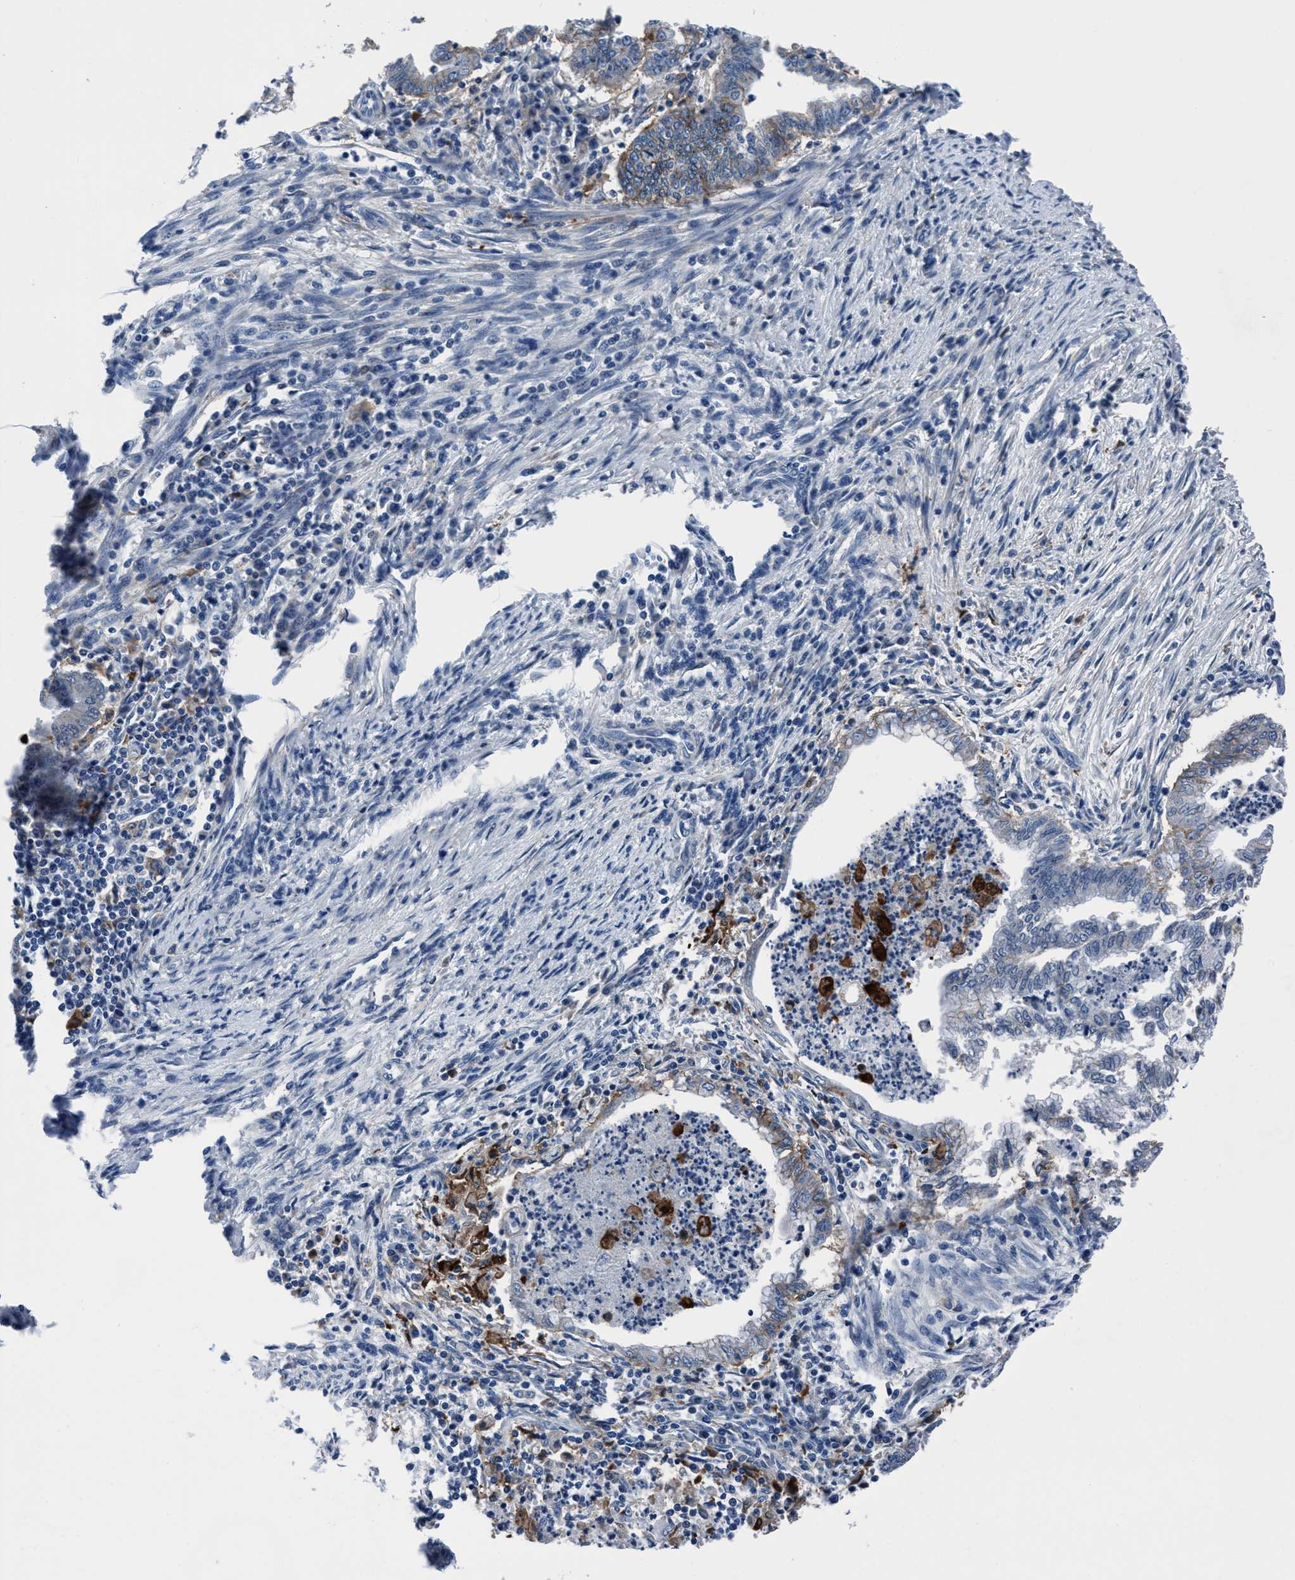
{"staining": {"intensity": "weak", "quantity": "<25%", "location": "cytoplasmic/membranous"}, "tissue": "endometrial cancer", "cell_type": "Tumor cells", "image_type": "cancer", "snomed": [{"axis": "morphology", "description": "Polyp, NOS"}, {"axis": "morphology", "description": "Adenocarcinoma, NOS"}, {"axis": "morphology", "description": "Adenoma, NOS"}, {"axis": "topography", "description": "Endometrium"}], "caption": "A high-resolution micrograph shows immunohistochemistry staining of endometrial cancer (adenocarcinoma), which displays no significant expression in tumor cells.", "gene": "TMEM94", "patient": {"sex": "female", "age": 79}}